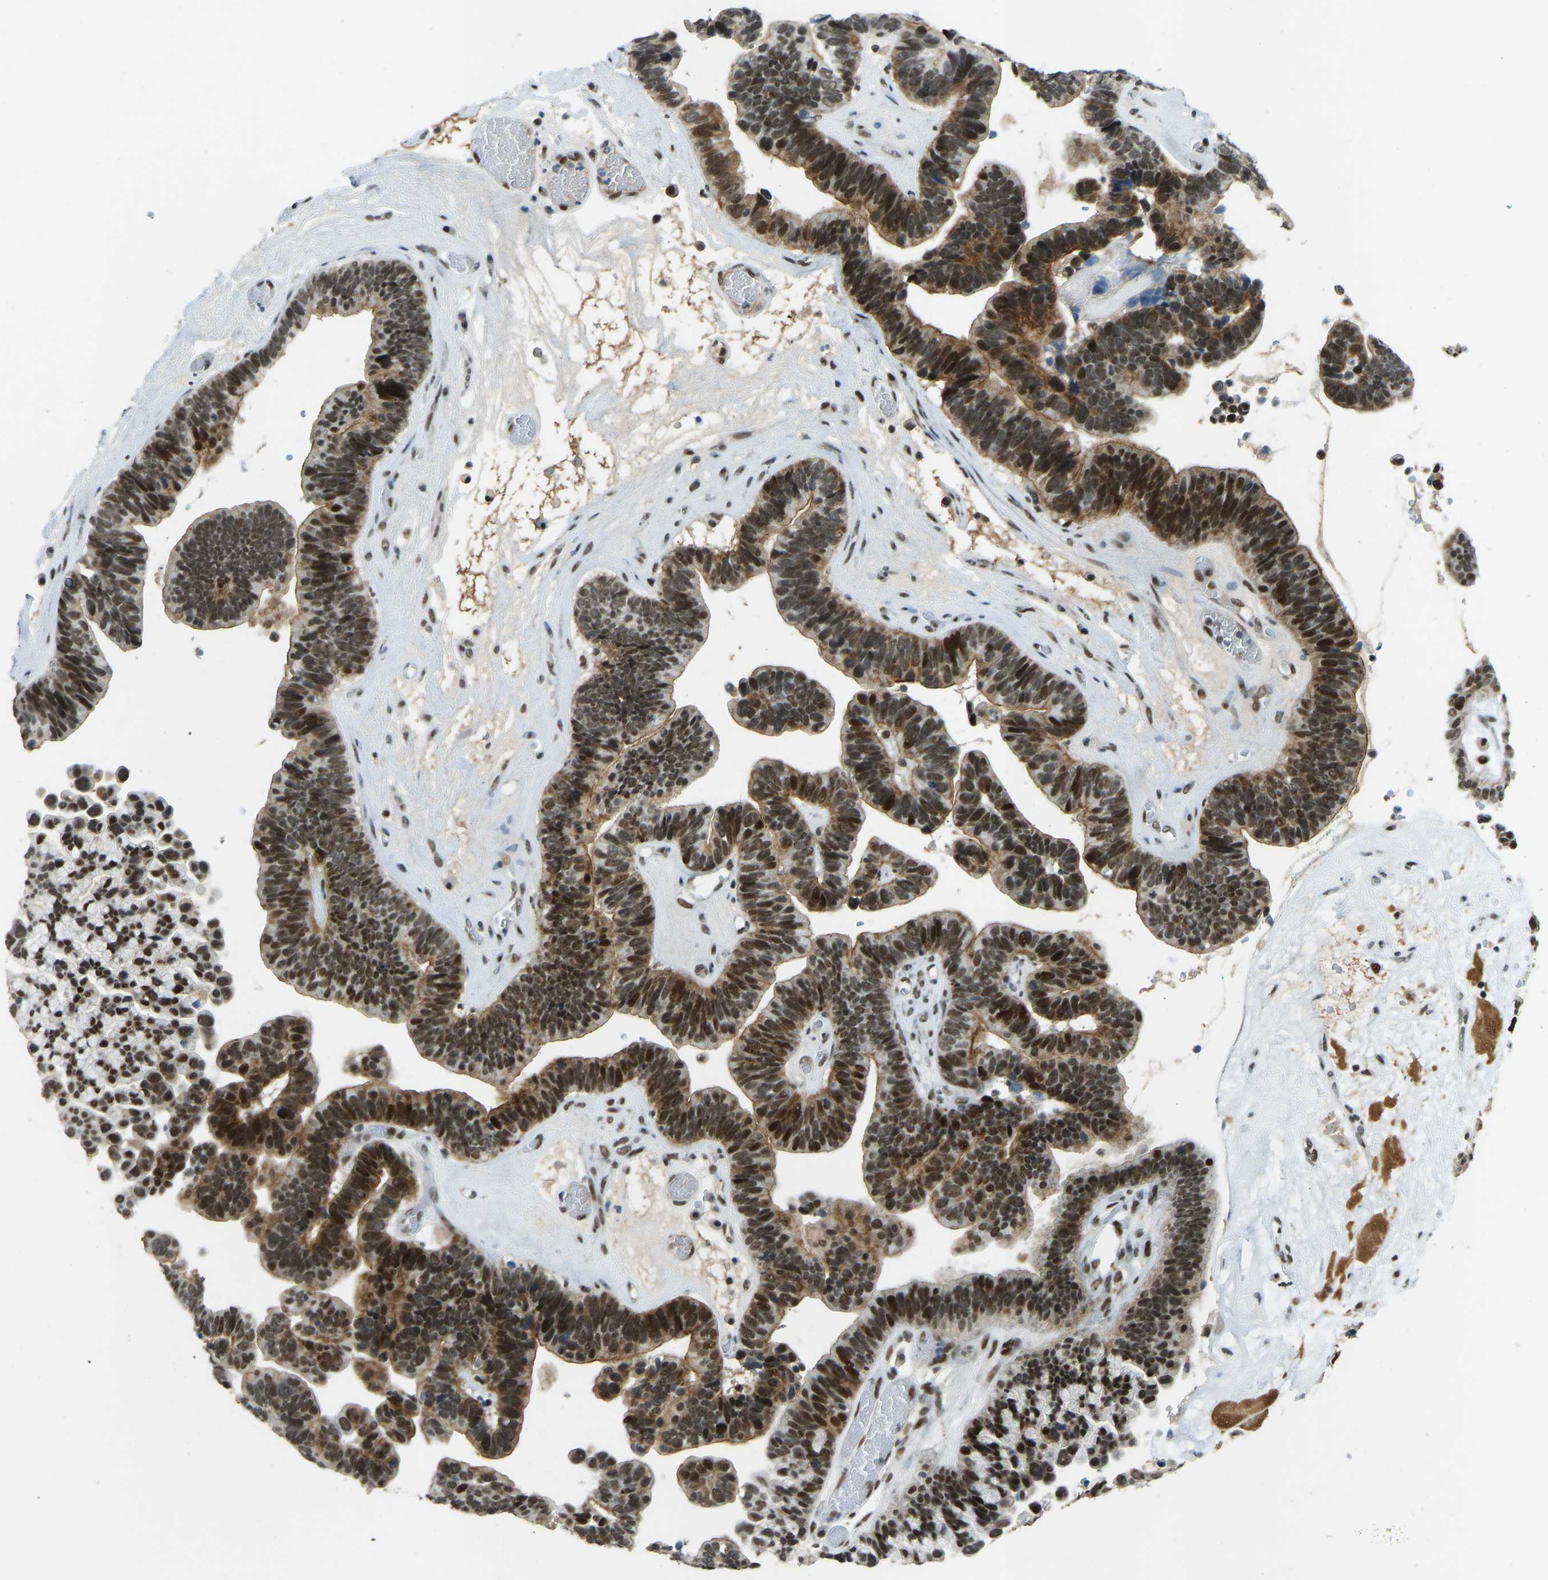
{"staining": {"intensity": "strong", "quantity": ">75%", "location": "cytoplasmic/membranous,nuclear"}, "tissue": "ovarian cancer", "cell_type": "Tumor cells", "image_type": "cancer", "snomed": [{"axis": "morphology", "description": "Cystadenocarcinoma, serous, NOS"}, {"axis": "topography", "description": "Ovary"}], "caption": "Immunohistochemistry (IHC) of ovarian cancer shows high levels of strong cytoplasmic/membranous and nuclear staining in about >75% of tumor cells.", "gene": "FOXK1", "patient": {"sex": "female", "age": 56}}